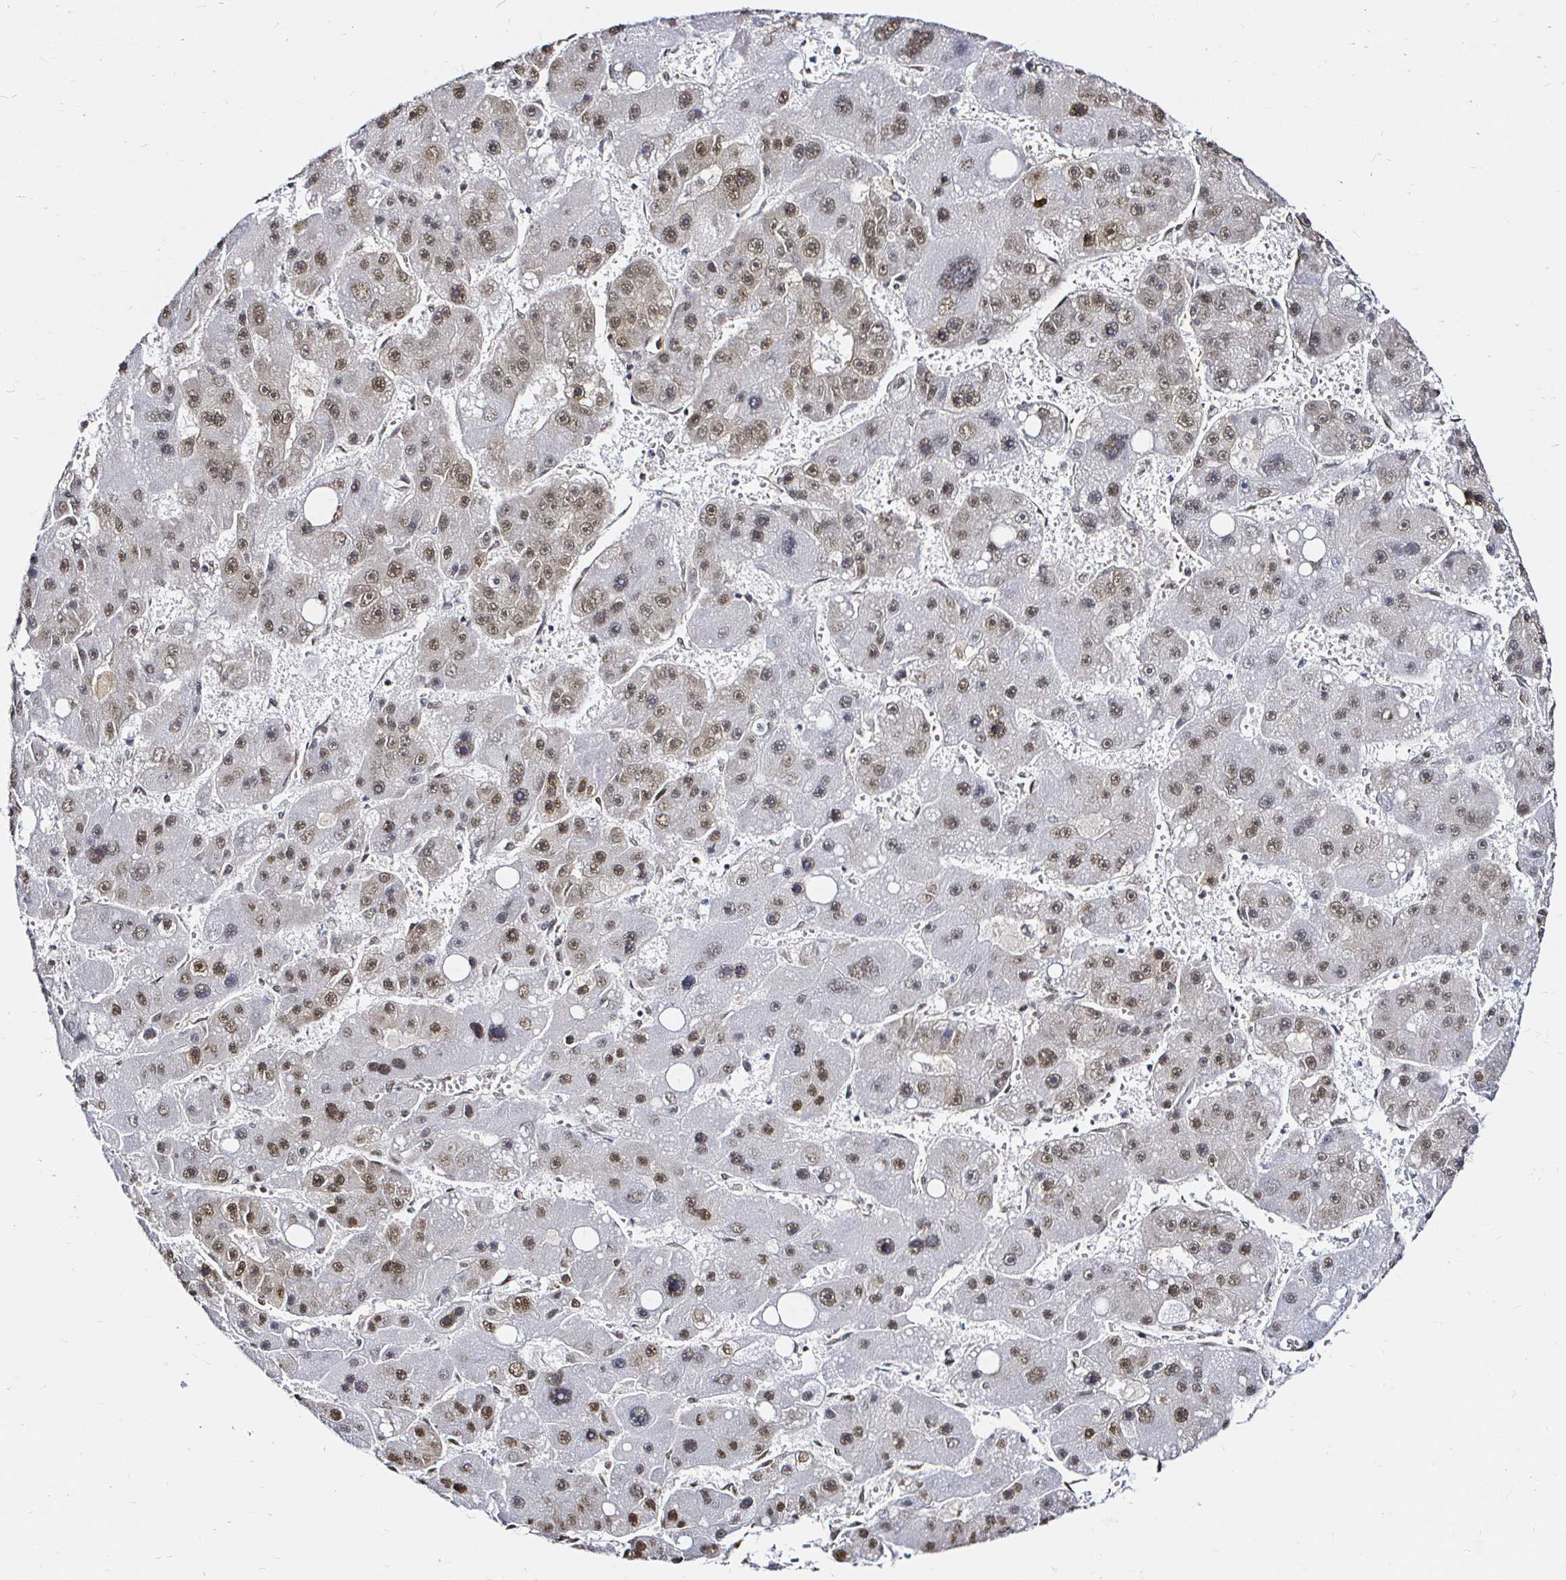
{"staining": {"intensity": "moderate", "quantity": ">75%", "location": "nuclear"}, "tissue": "liver cancer", "cell_type": "Tumor cells", "image_type": "cancer", "snomed": [{"axis": "morphology", "description": "Carcinoma, Hepatocellular, NOS"}, {"axis": "topography", "description": "Liver"}], "caption": "Human liver cancer (hepatocellular carcinoma) stained with a protein marker shows moderate staining in tumor cells.", "gene": "SNRPC", "patient": {"sex": "female", "age": 61}}